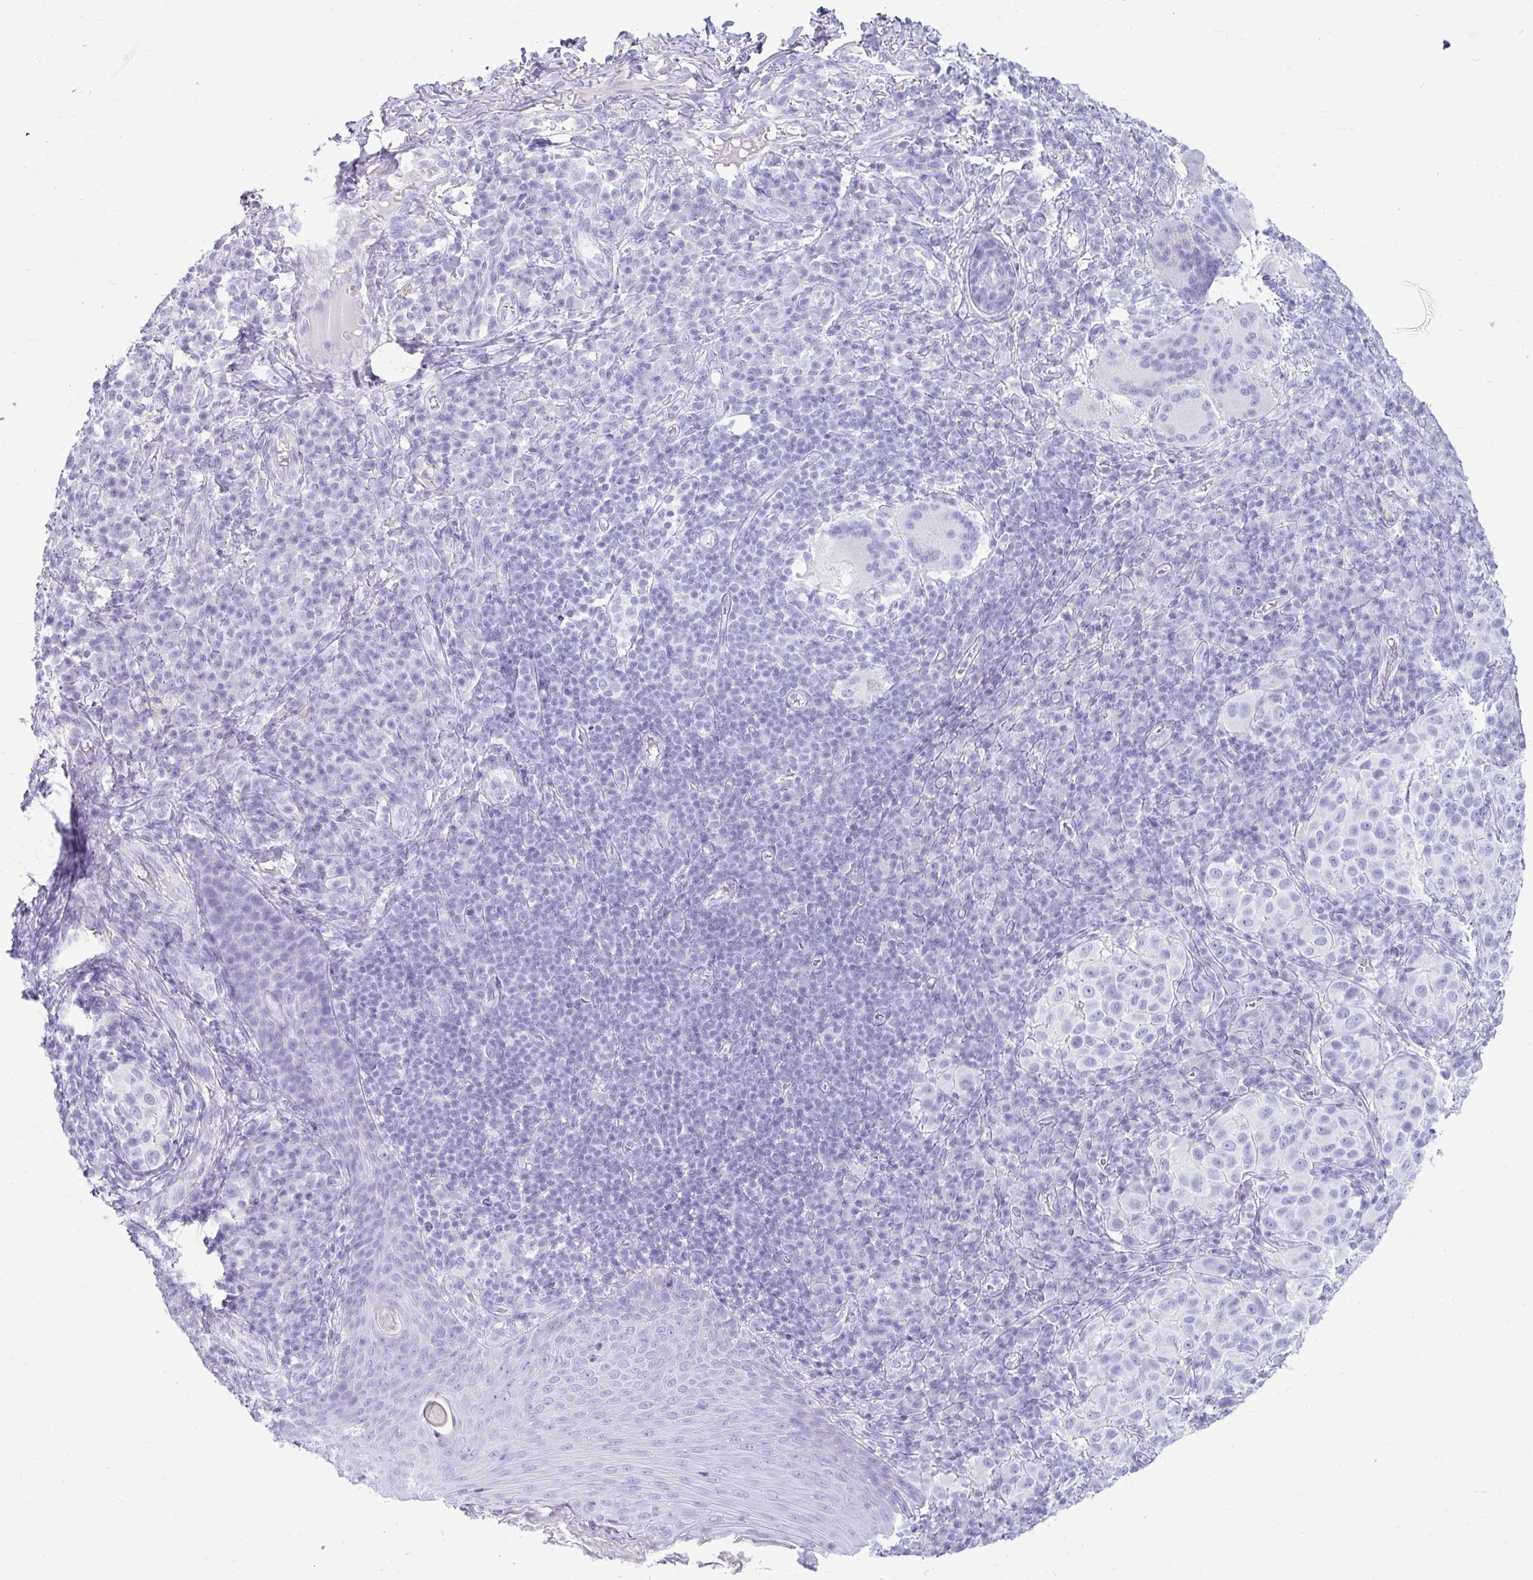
{"staining": {"intensity": "negative", "quantity": "none", "location": "none"}, "tissue": "melanoma", "cell_type": "Tumor cells", "image_type": "cancer", "snomed": [{"axis": "morphology", "description": "Malignant melanoma, NOS"}, {"axis": "topography", "description": "Skin"}], "caption": "Immunohistochemistry of human malignant melanoma reveals no expression in tumor cells.", "gene": "ATP4B", "patient": {"sex": "male", "age": 38}}